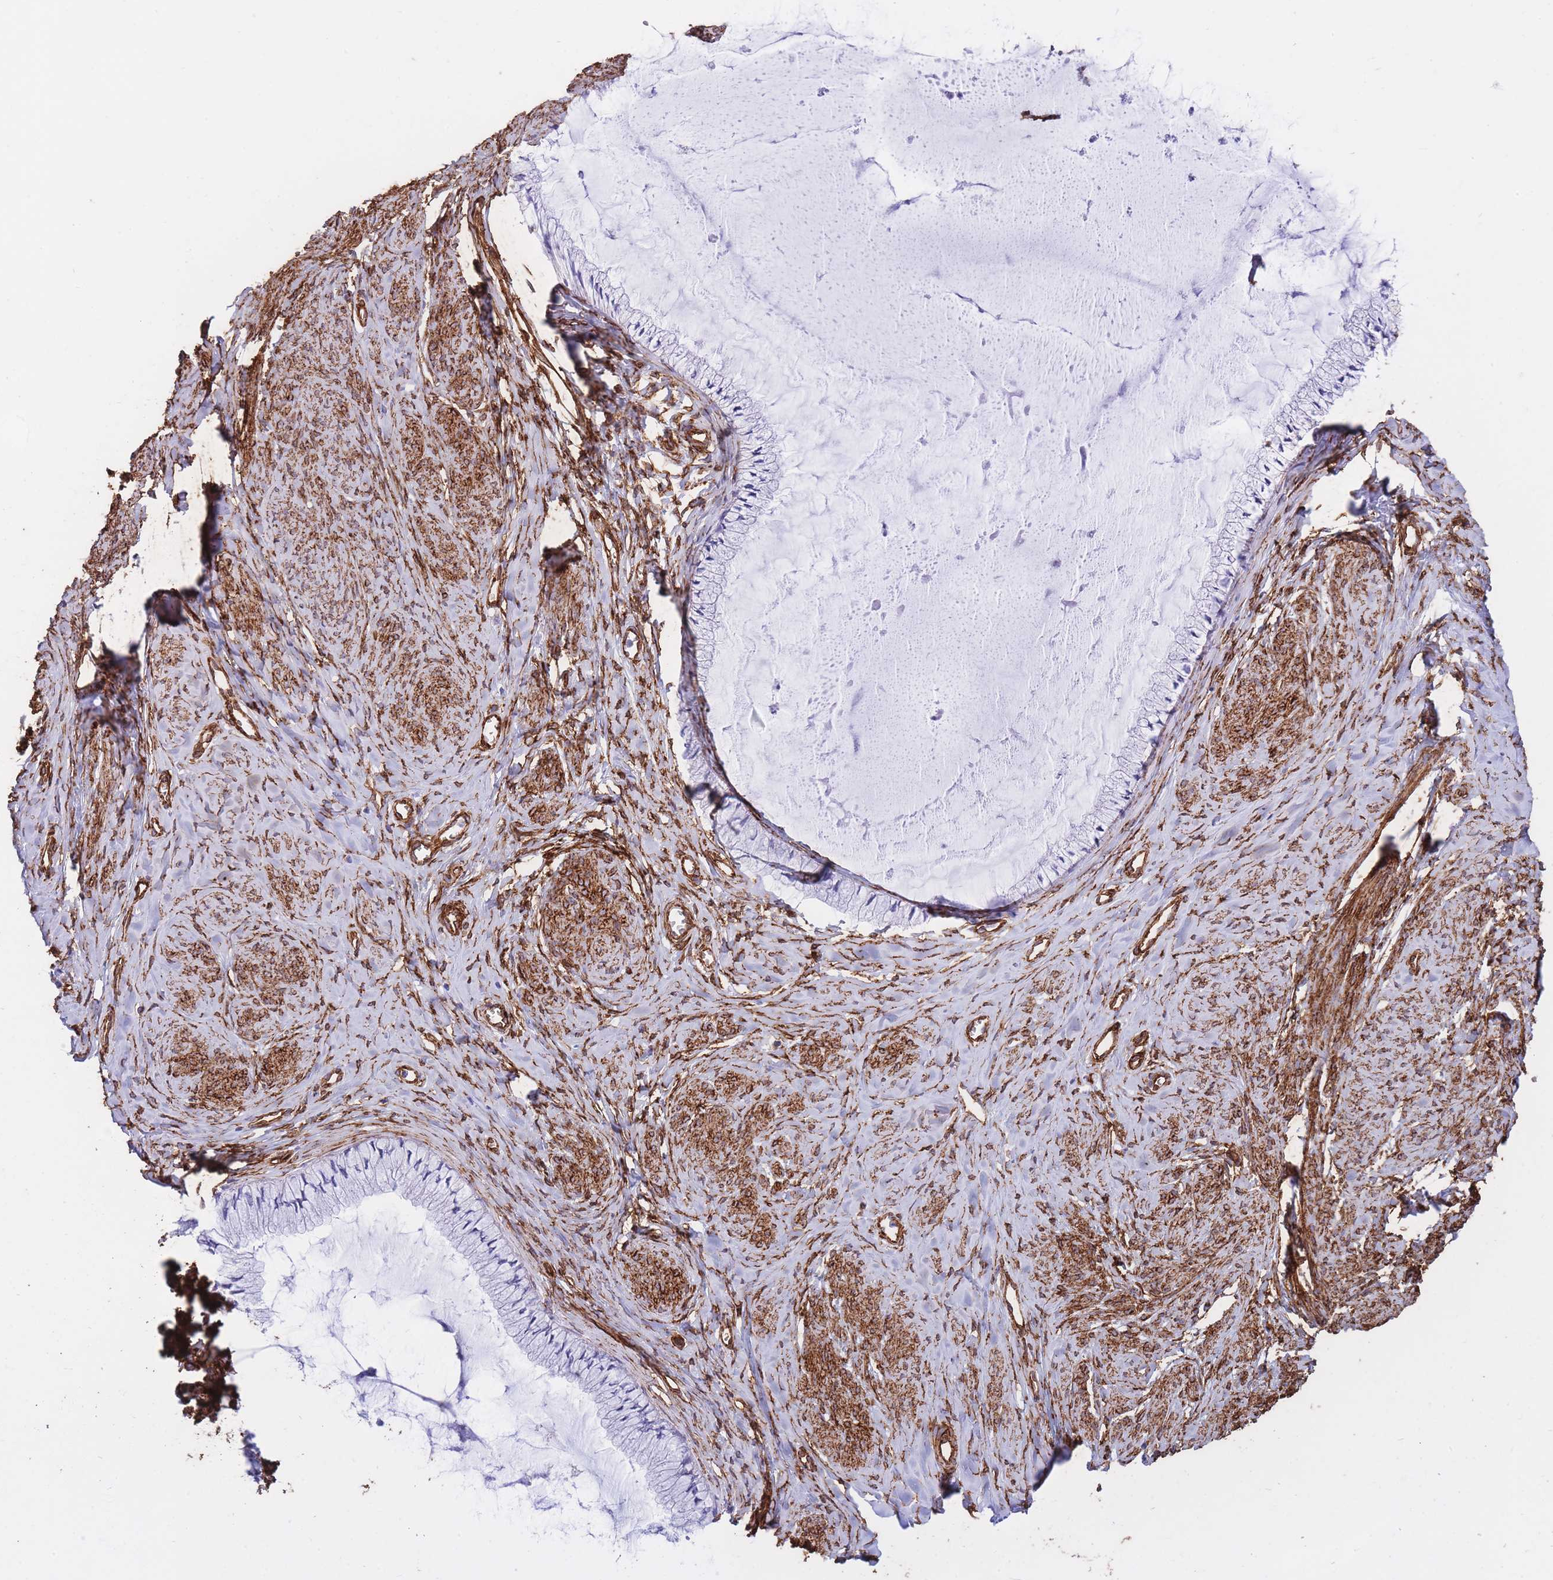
{"staining": {"intensity": "negative", "quantity": "none", "location": "none"}, "tissue": "cervix", "cell_type": "Glandular cells", "image_type": "normal", "snomed": [{"axis": "morphology", "description": "Normal tissue, NOS"}, {"axis": "topography", "description": "Cervix"}], "caption": "Protein analysis of normal cervix shows no significant expression in glandular cells. Brightfield microscopy of IHC stained with DAB (3,3'-diaminobenzidine) (brown) and hematoxylin (blue), captured at high magnification.", "gene": "CAVIN1", "patient": {"sex": "female", "age": 42}}